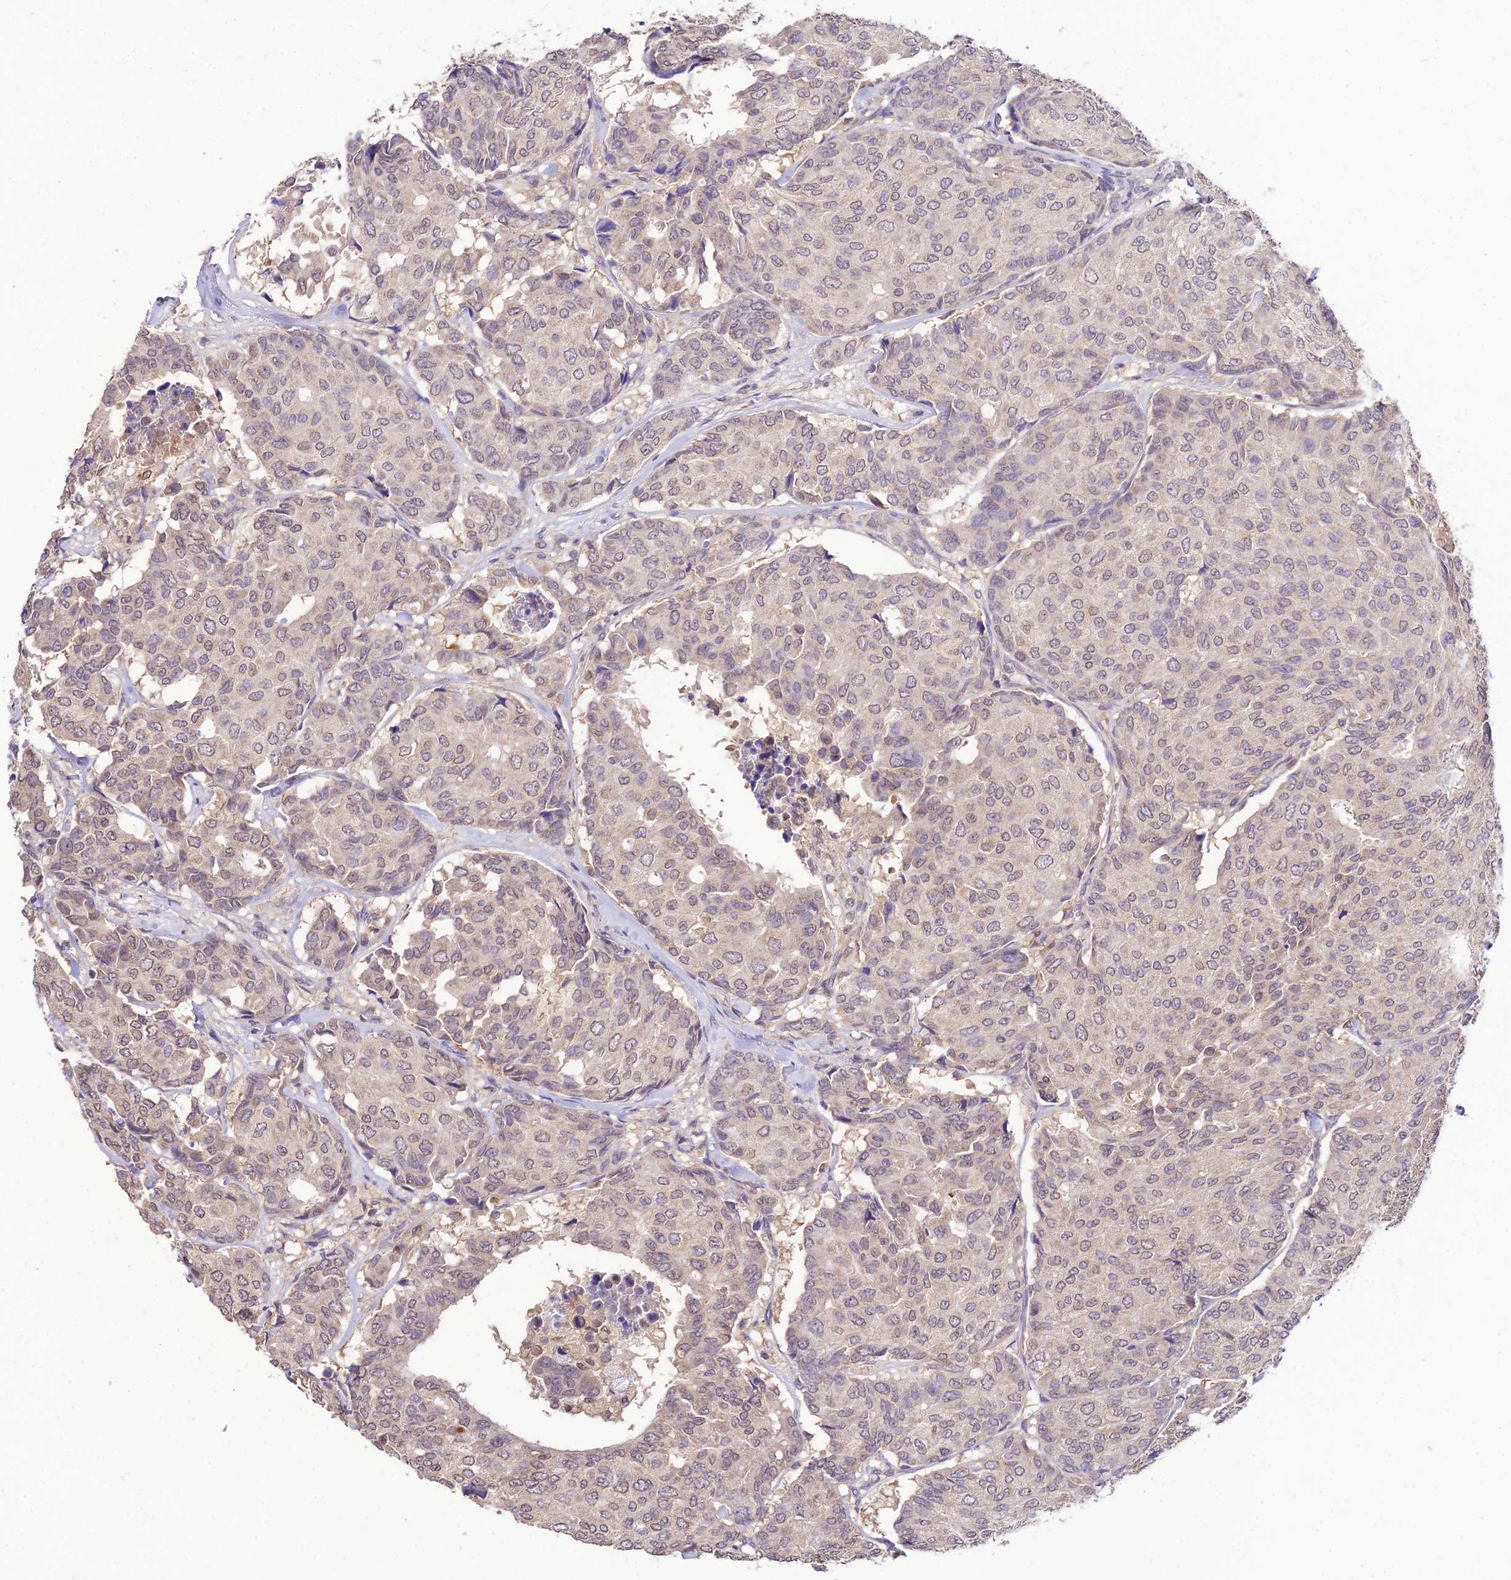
{"staining": {"intensity": "weak", "quantity": ">75%", "location": "nuclear"}, "tissue": "breast cancer", "cell_type": "Tumor cells", "image_type": "cancer", "snomed": [{"axis": "morphology", "description": "Duct carcinoma"}, {"axis": "topography", "description": "Breast"}], "caption": "High-magnification brightfield microscopy of invasive ductal carcinoma (breast) stained with DAB (brown) and counterstained with hematoxylin (blue). tumor cells exhibit weak nuclear positivity is identified in approximately>75% of cells.", "gene": "PGK1", "patient": {"sex": "female", "age": 75}}